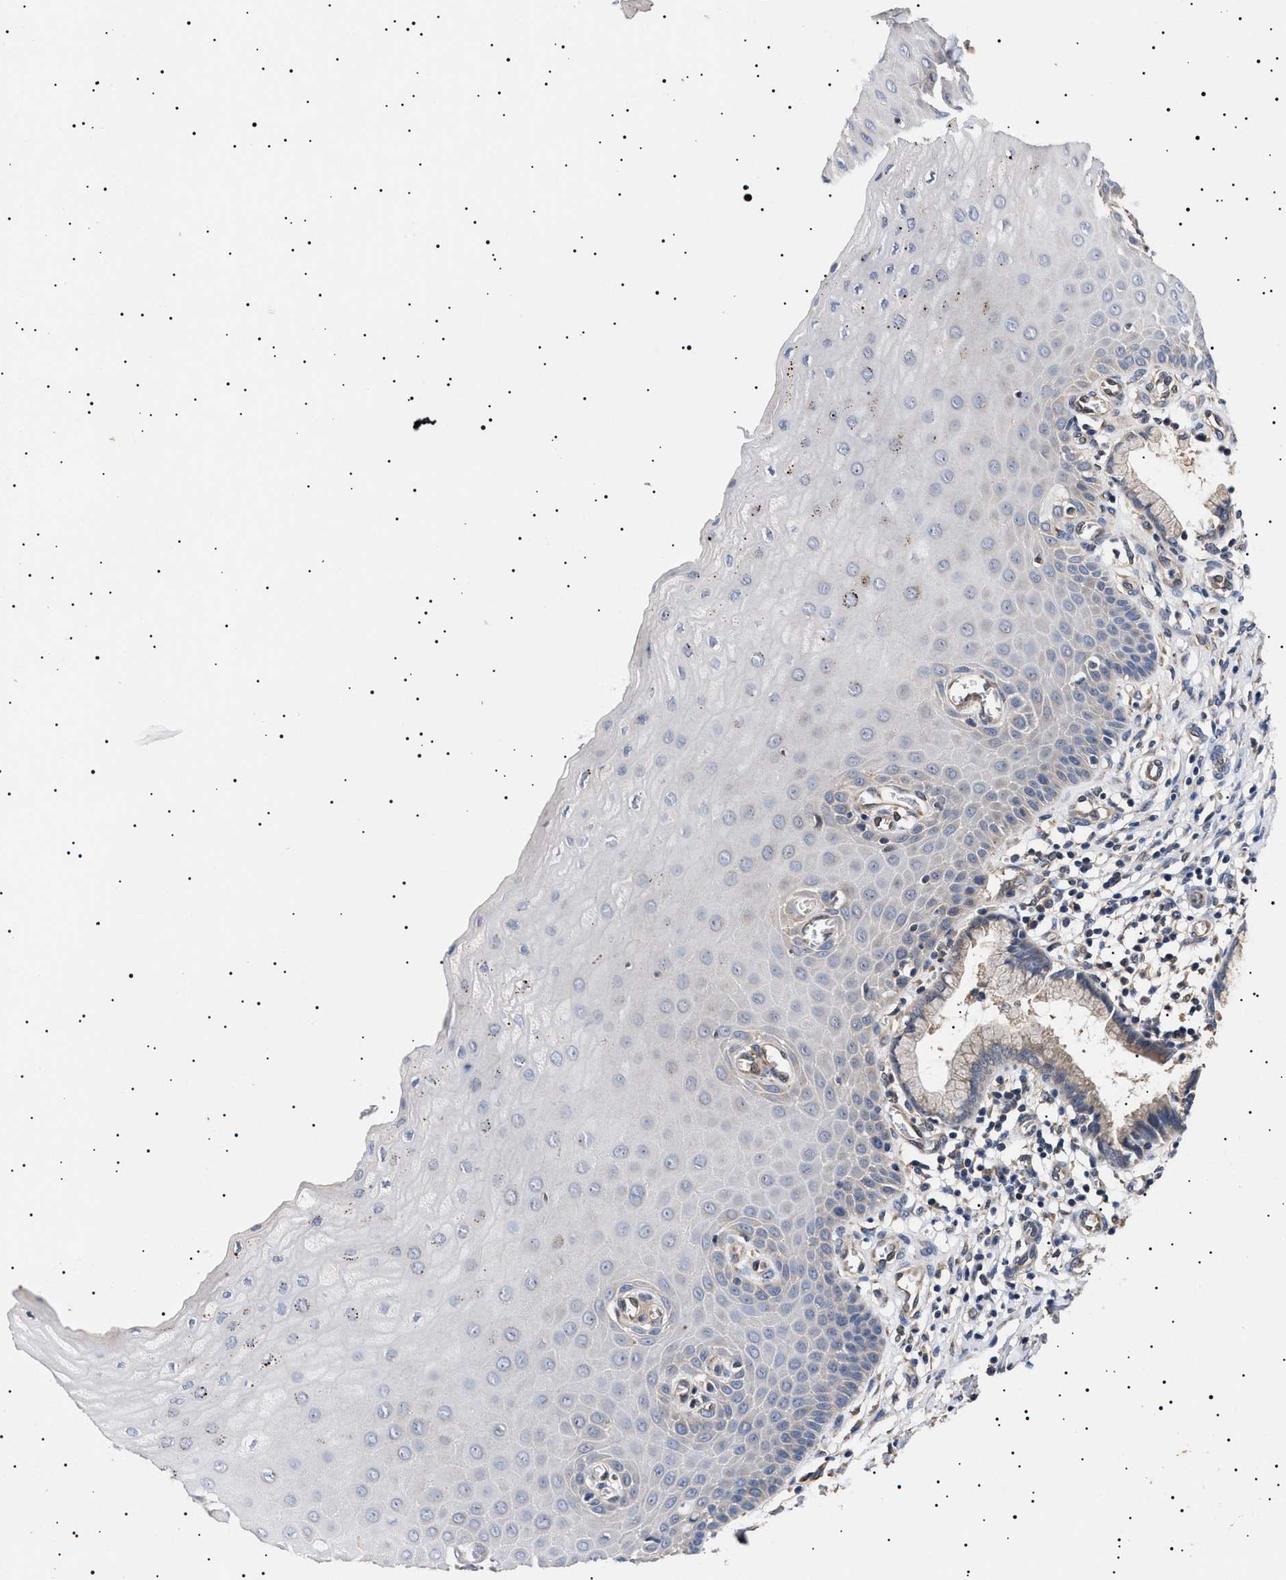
{"staining": {"intensity": "weak", "quantity": ">75%", "location": "cytoplasmic/membranous"}, "tissue": "cervix", "cell_type": "Glandular cells", "image_type": "normal", "snomed": [{"axis": "morphology", "description": "Normal tissue, NOS"}, {"axis": "topography", "description": "Cervix"}], "caption": "This histopathology image demonstrates normal cervix stained with immunohistochemistry to label a protein in brown. The cytoplasmic/membranous of glandular cells show weak positivity for the protein. Nuclei are counter-stained blue.", "gene": "KRBA1", "patient": {"sex": "female", "age": 55}}